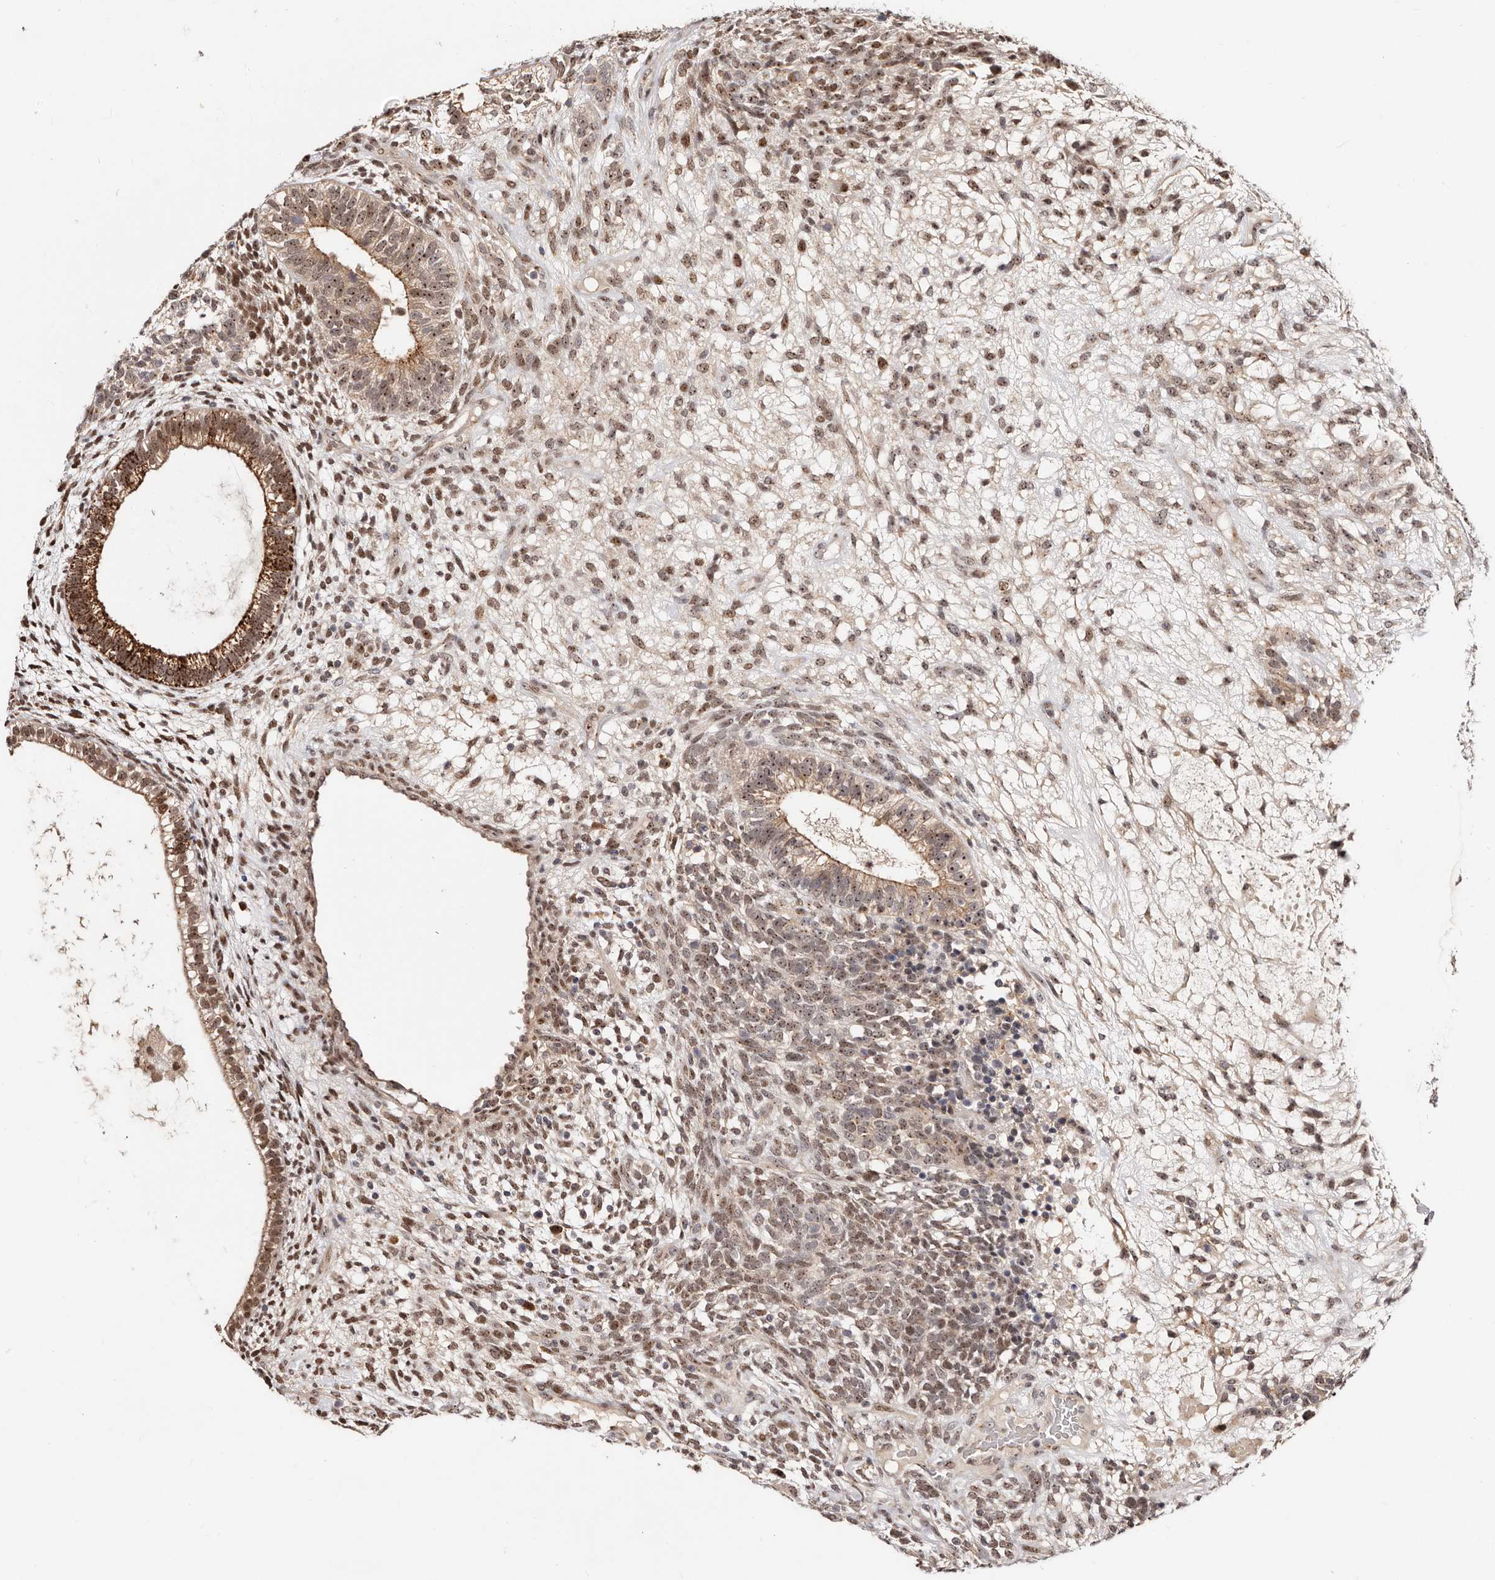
{"staining": {"intensity": "strong", "quantity": ">75%", "location": "cytoplasmic/membranous,nuclear"}, "tissue": "testis cancer", "cell_type": "Tumor cells", "image_type": "cancer", "snomed": [{"axis": "morphology", "description": "Seminoma, NOS"}, {"axis": "morphology", "description": "Carcinoma, Embryonal, NOS"}, {"axis": "topography", "description": "Testis"}], "caption": "This image exhibits IHC staining of human testis cancer (embryonal carcinoma), with high strong cytoplasmic/membranous and nuclear staining in about >75% of tumor cells.", "gene": "APOL6", "patient": {"sex": "male", "age": 28}}